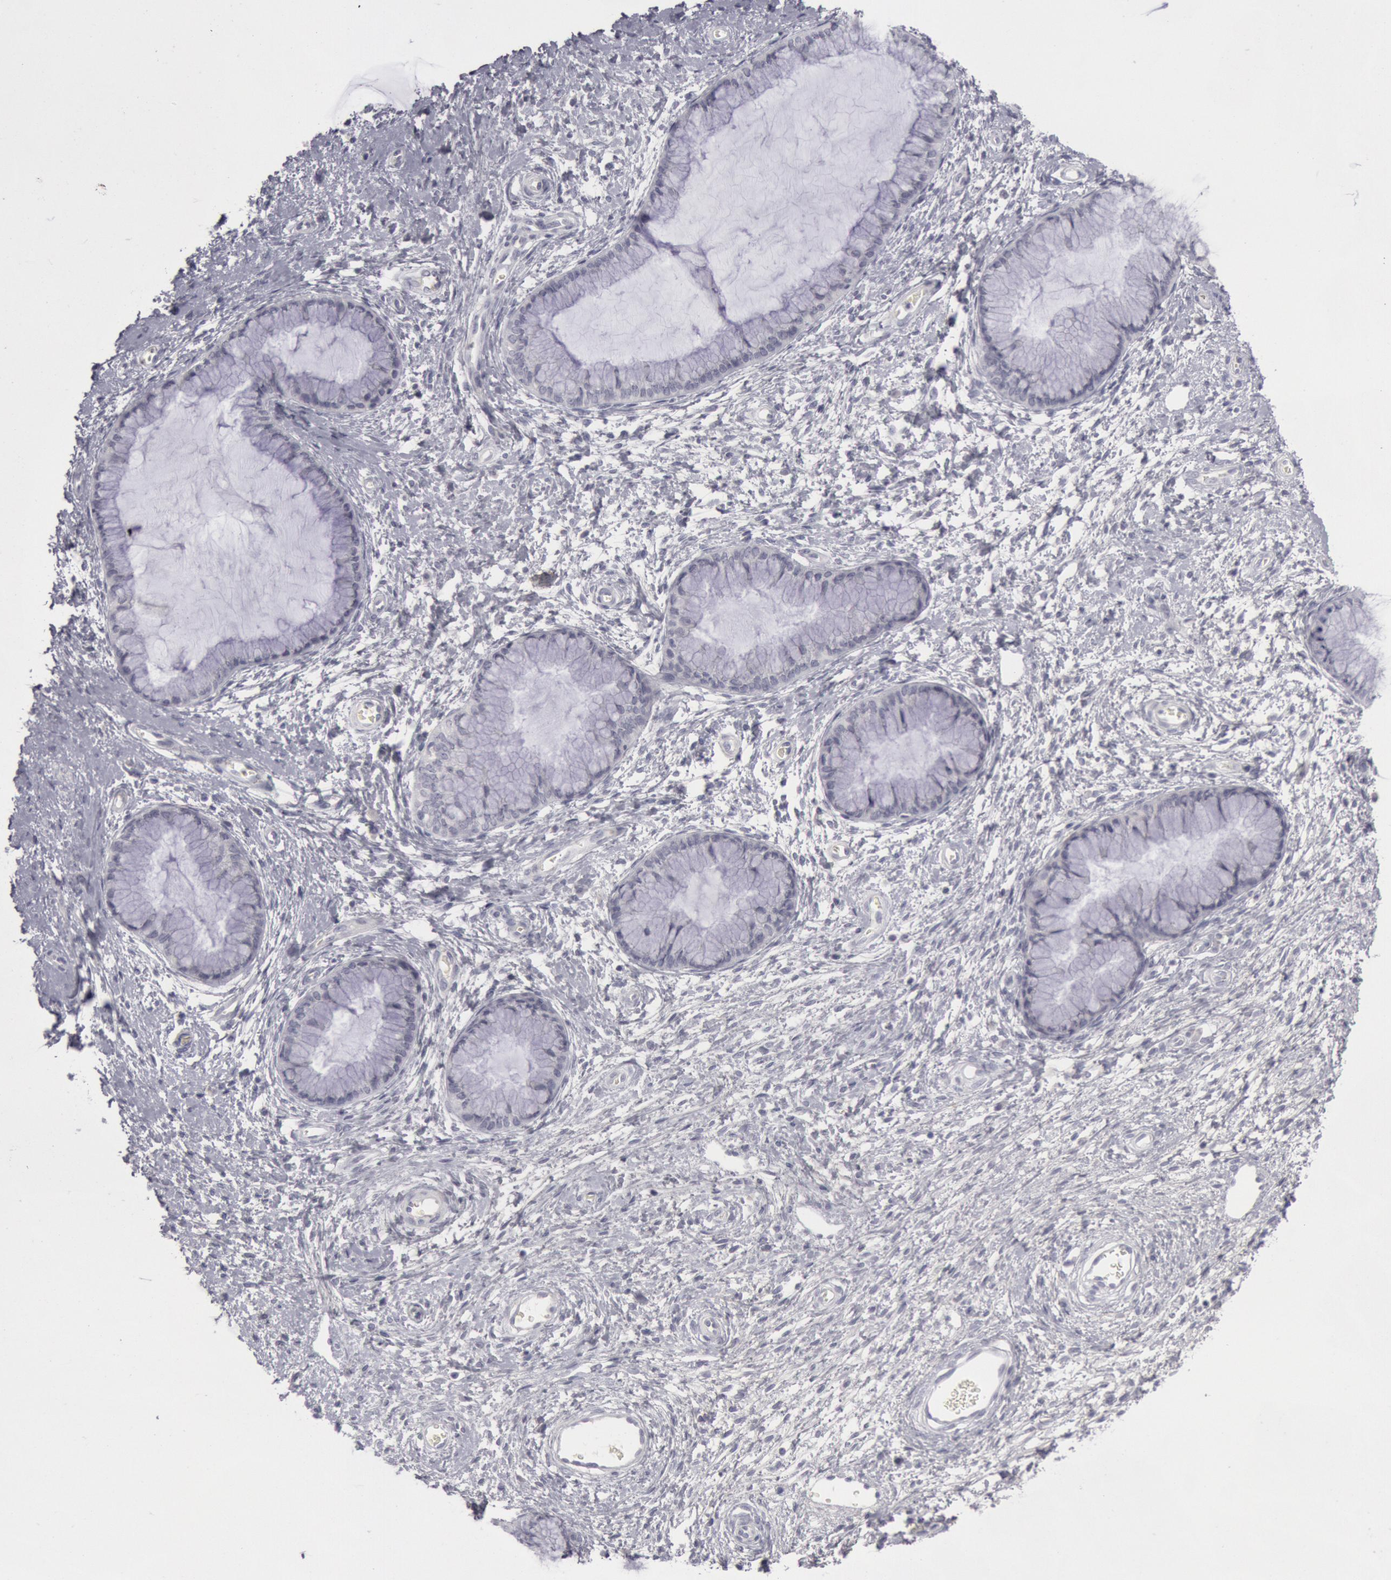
{"staining": {"intensity": "negative", "quantity": "none", "location": "none"}, "tissue": "cervix", "cell_type": "Glandular cells", "image_type": "normal", "snomed": [{"axis": "morphology", "description": "Normal tissue, NOS"}, {"axis": "topography", "description": "Cervix"}], "caption": "IHC photomicrograph of normal cervix stained for a protein (brown), which demonstrates no expression in glandular cells.", "gene": "KRT16", "patient": {"sex": "female", "age": 27}}